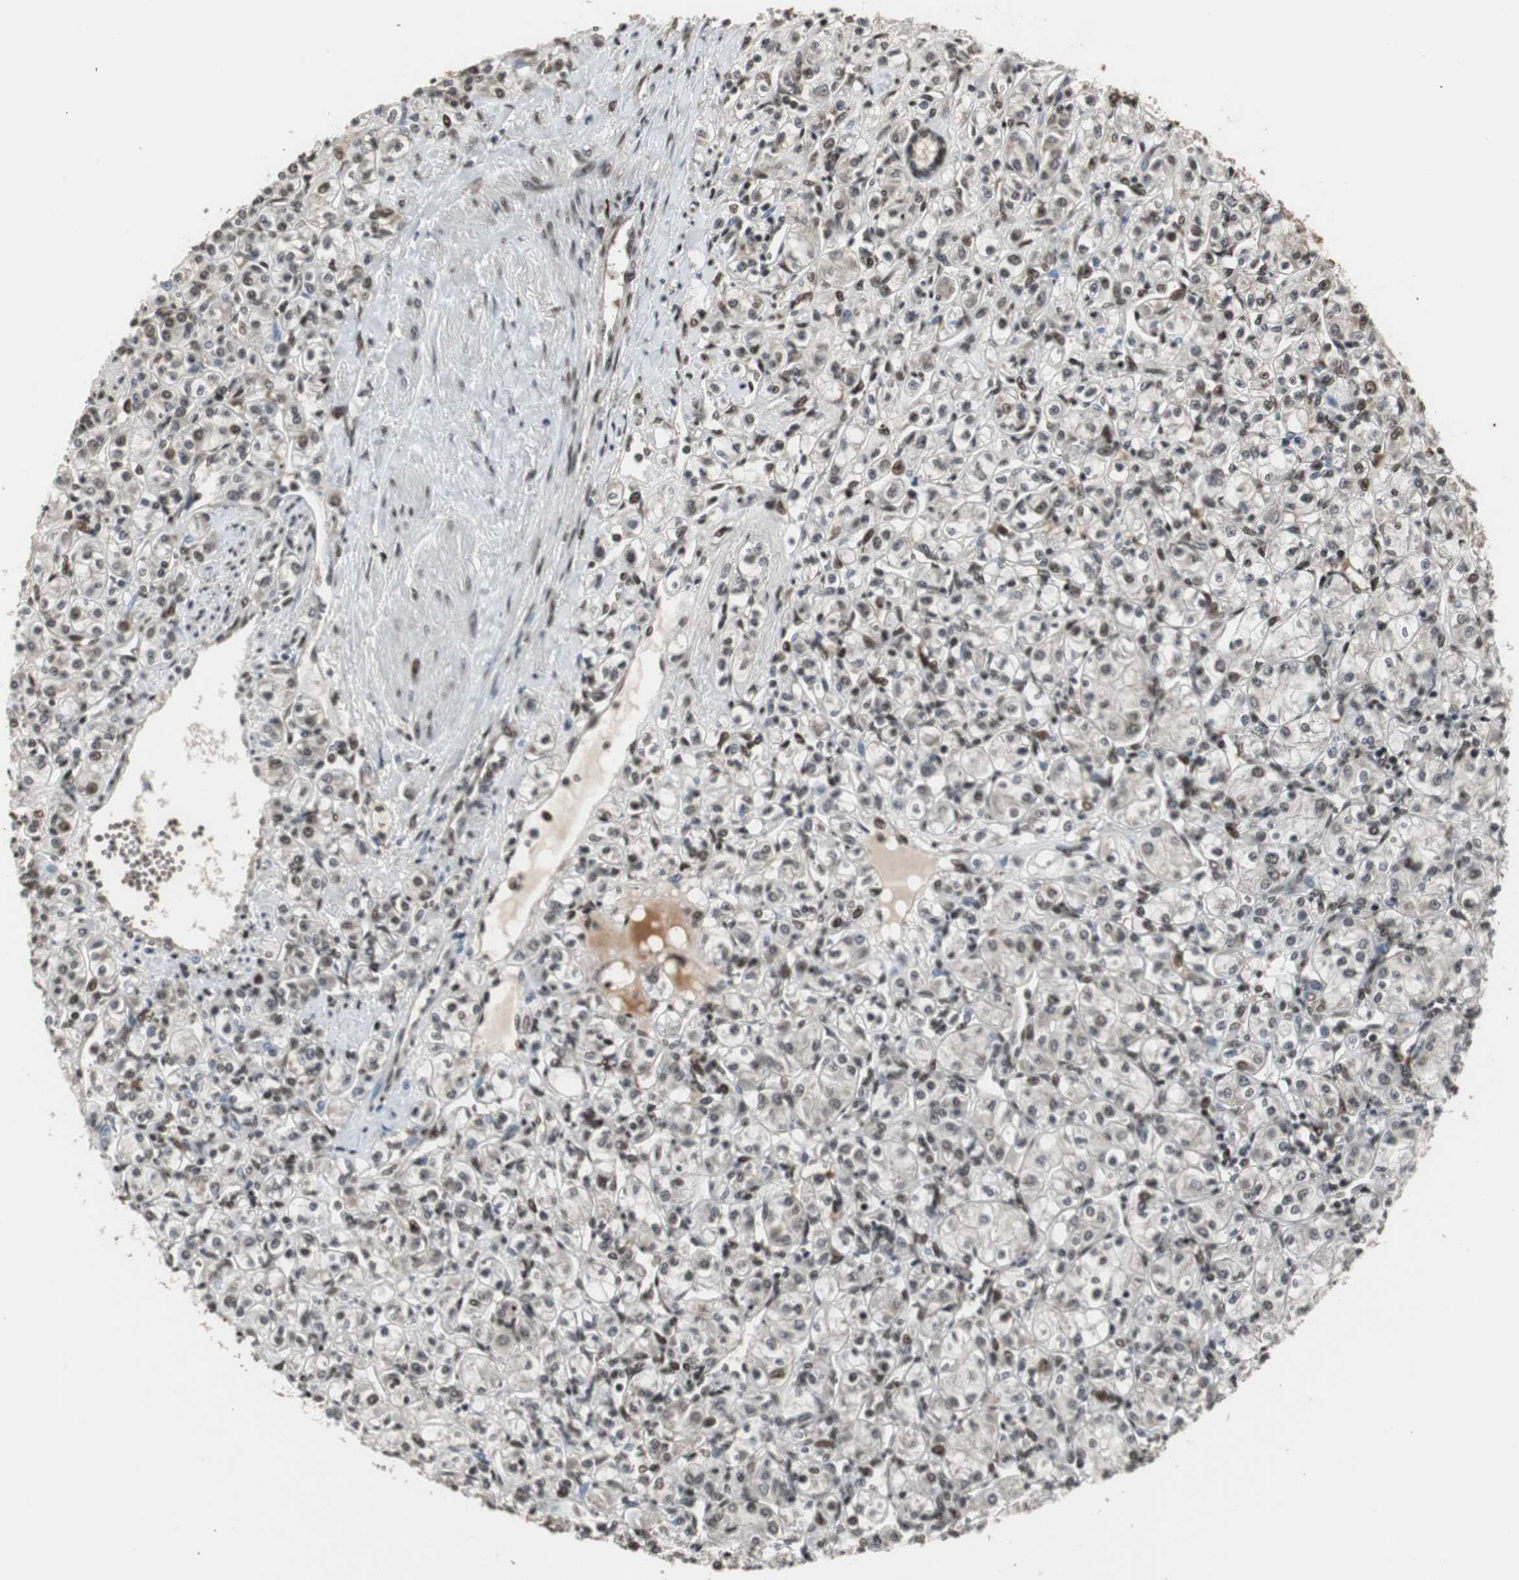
{"staining": {"intensity": "moderate", "quantity": "25%-75%", "location": "nuclear"}, "tissue": "renal cancer", "cell_type": "Tumor cells", "image_type": "cancer", "snomed": [{"axis": "morphology", "description": "Adenocarcinoma, NOS"}, {"axis": "topography", "description": "Kidney"}], "caption": "High-magnification brightfield microscopy of renal cancer stained with DAB (3,3'-diaminobenzidine) (brown) and counterstained with hematoxylin (blue). tumor cells exhibit moderate nuclear positivity is seen in about25%-75% of cells. Using DAB (3,3'-diaminobenzidine) (brown) and hematoxylin (blue) stains, captured at high magnification using brightfield microscopy.", "gene": "TAF5", "patient": {"sex": "male", "age": 77}}